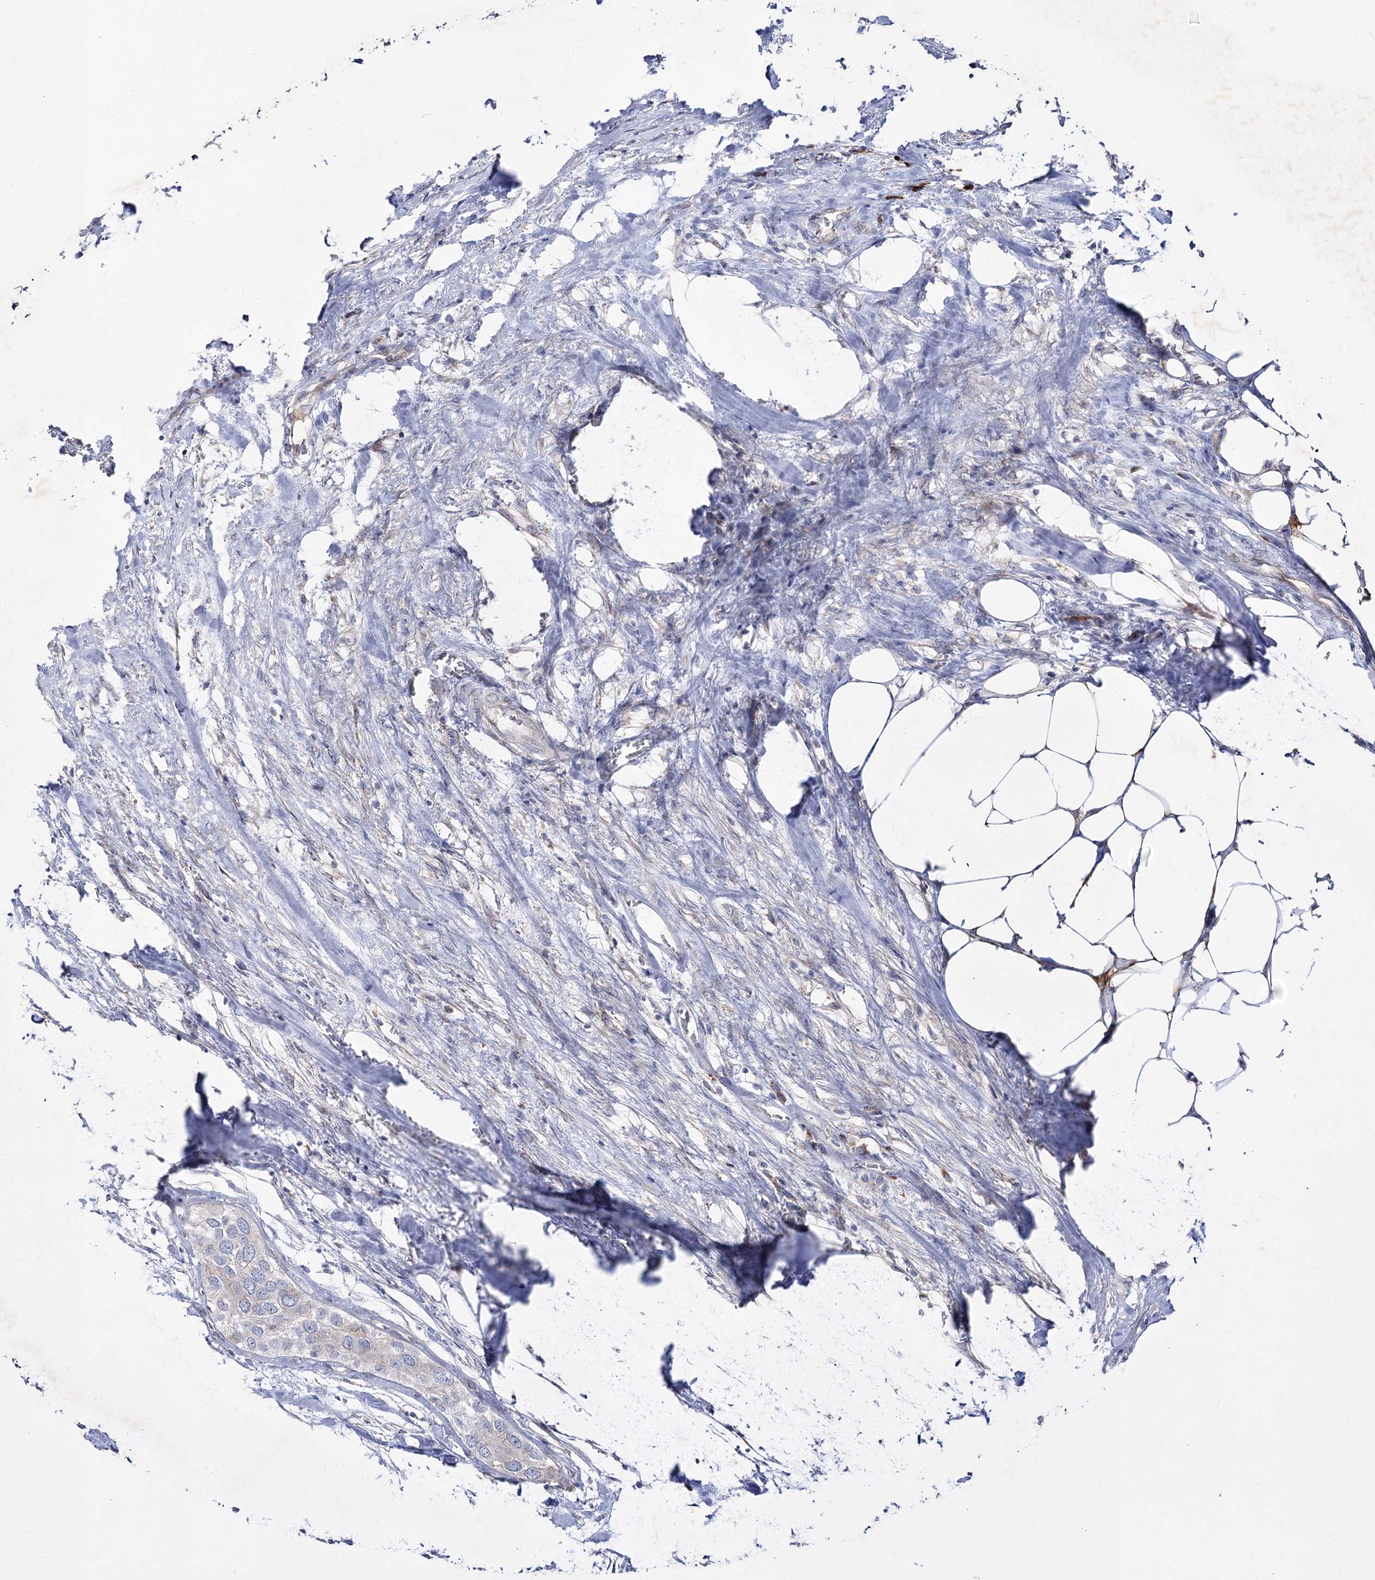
{"staining": {"intensity": "negative", "quantity": "none", "location": "none"}, "tissue": "urothelial cancer", "cell_type": "Tumor cells", "image_type": "cancer", "snomed": [{"axis": "morphology", "description": "Urothelial carcinoma, High grade"}, {"axis": "topography", "description": "Urinary bladder"}], "caption": "Tumor cells are negative for brown protein staining in urothelial carcinoma (high-grade).", "gene": "C11orf80", "patient": {"sex": "male", "age": 64}}